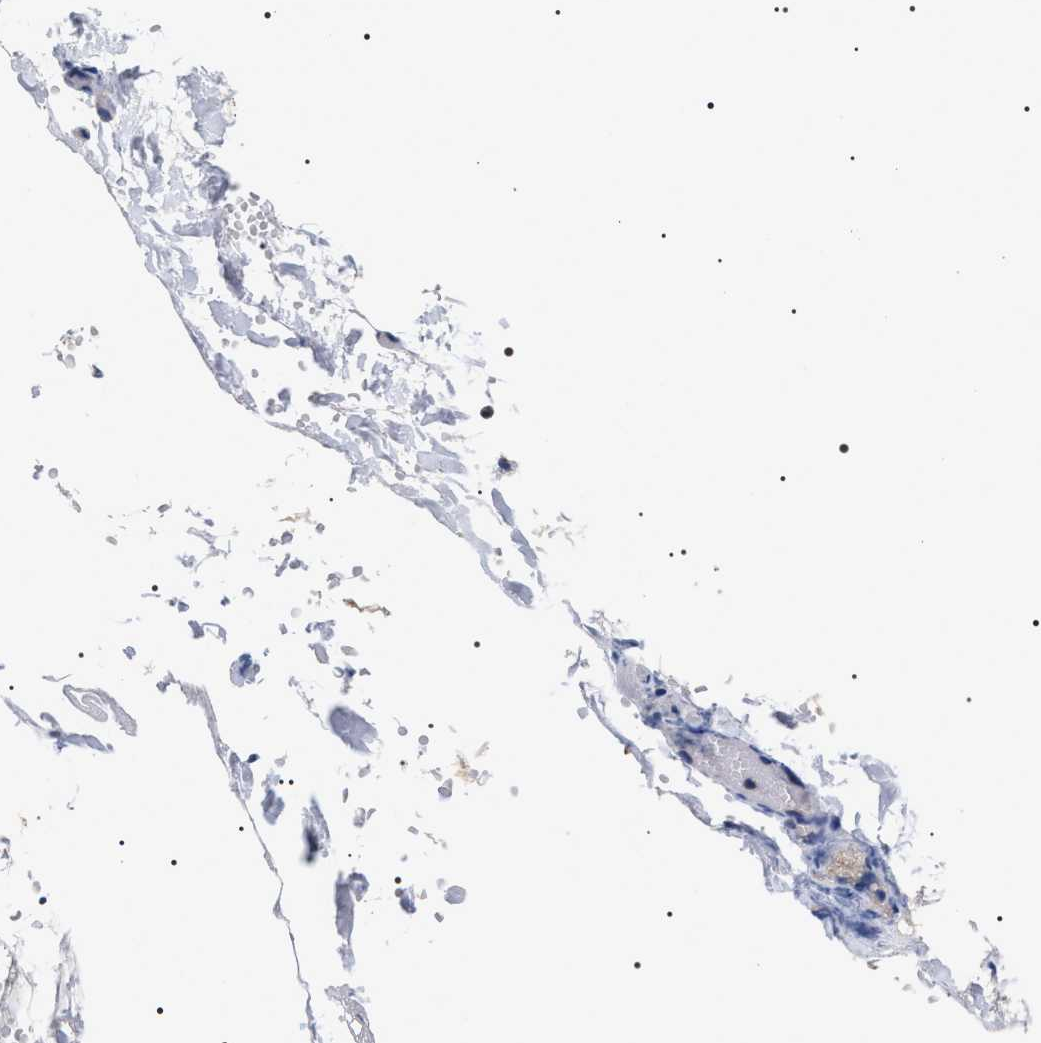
{"staining": {"intensity": "weak", "quantity": "<25%", "location": "cytoplasmic/membranous"}, "tissue": "salivary gland", "cell_type": "Glandular cells", "image_type": "normal", "snomed": [{"axis": "morphology", "description": "Normal tissue, NOS"}, {"axis": "topography", "description": "Salivary gland"}], "caption": "The image displays no staining of glandular cells in benign salivary gland.", "gene": "UPF3A", "patient": {"sex": "male", "age": 63}}